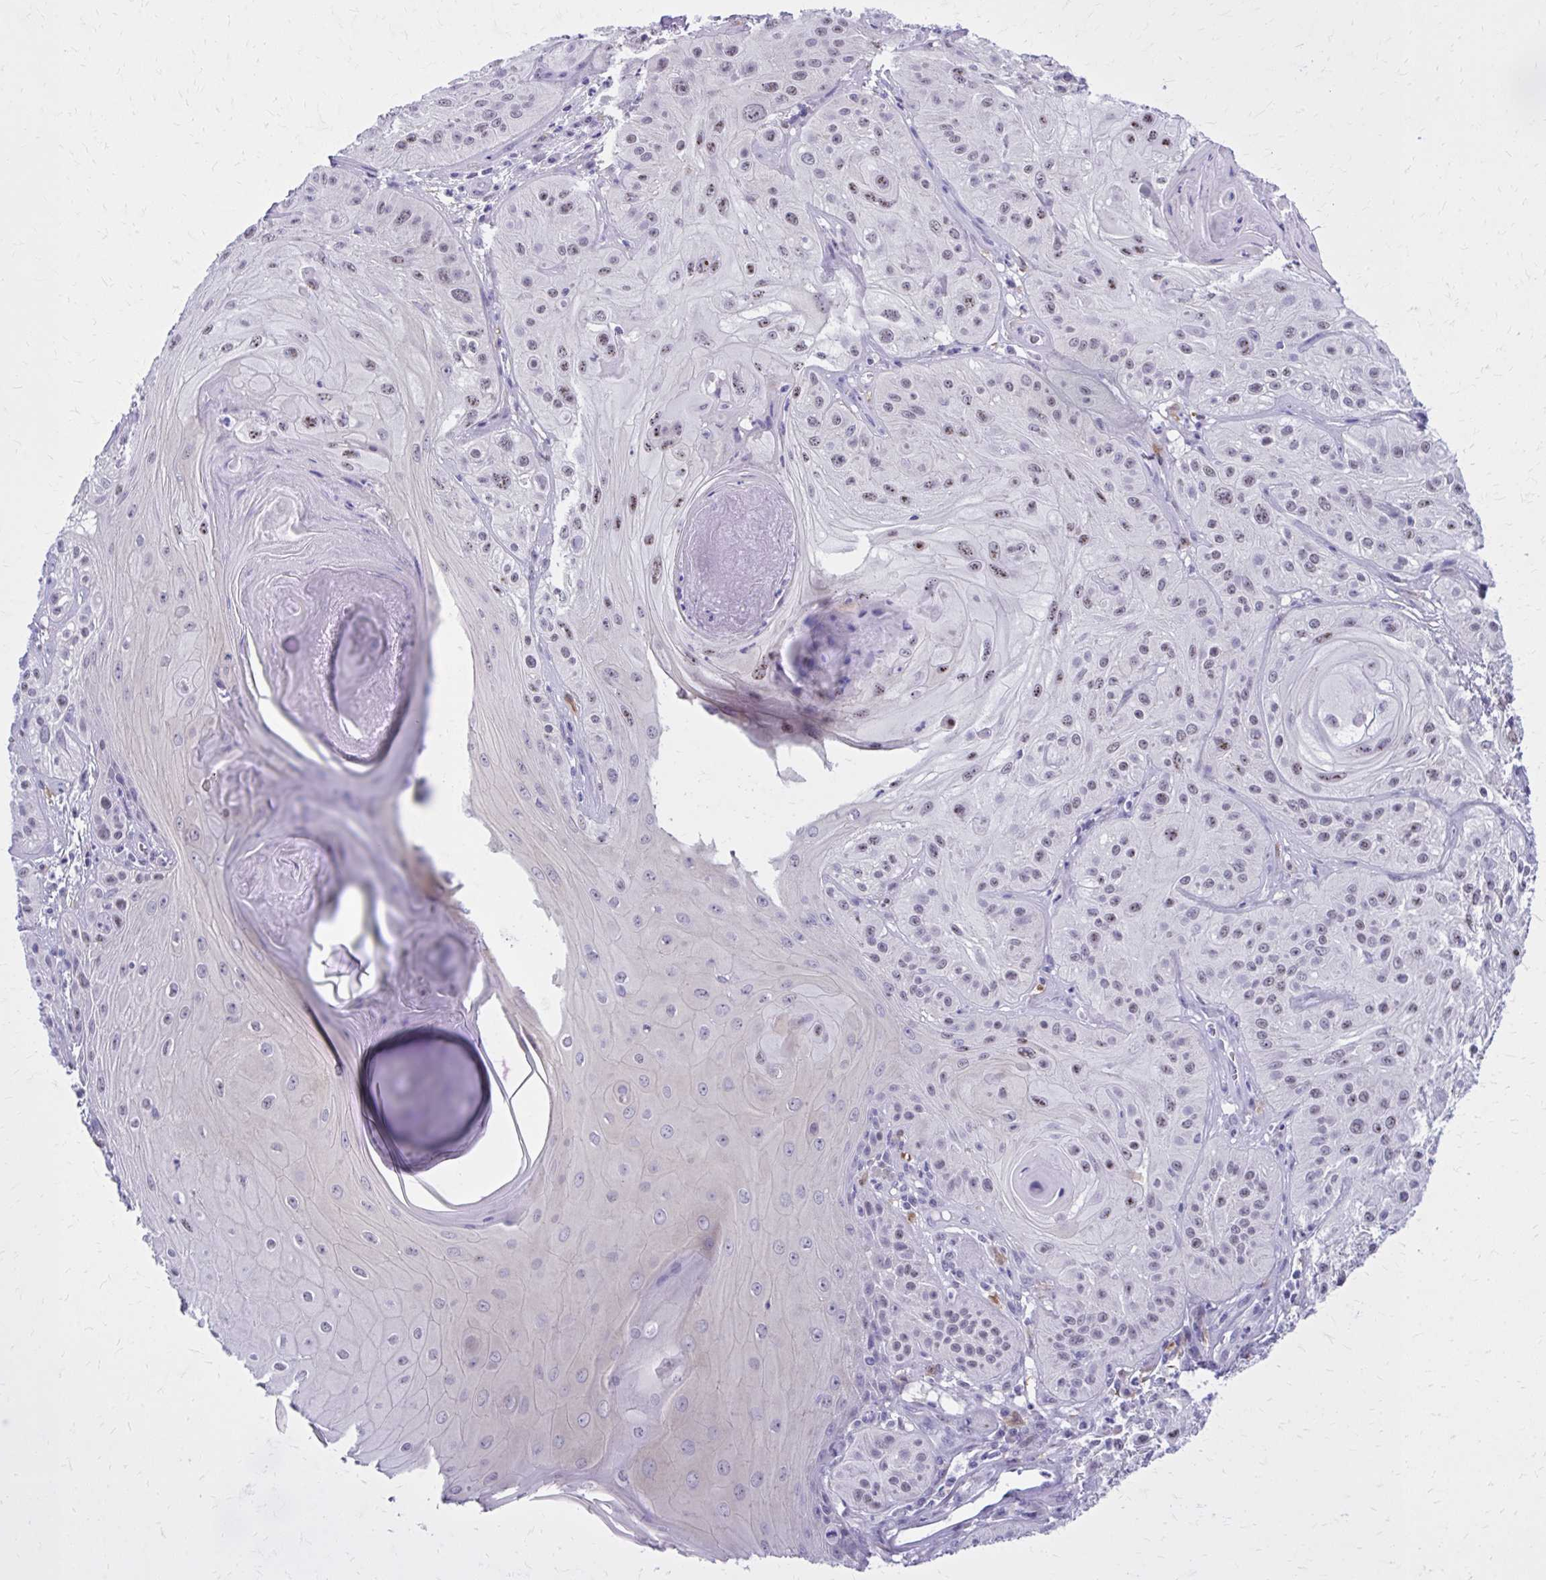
{"staining": {"intensity": "weak", "quantity": "25%-75%", "location": "nuclear"}, "tissue": "skin cancer", "cell_type": "Tumor cells", "image_type": "cancer", "snomed": [{"axis": "morphology", "description": "Squamous cell carcinoma, NOS"}, {"axis": "topography", "description": "Skin"}], "caption": "A brown stain shows weak nuclear staining of a protein in skin squamous cell carcinoma tumor cells.", "gene": "RASL11B", "patient": {"sex": "male", "age": 85}}